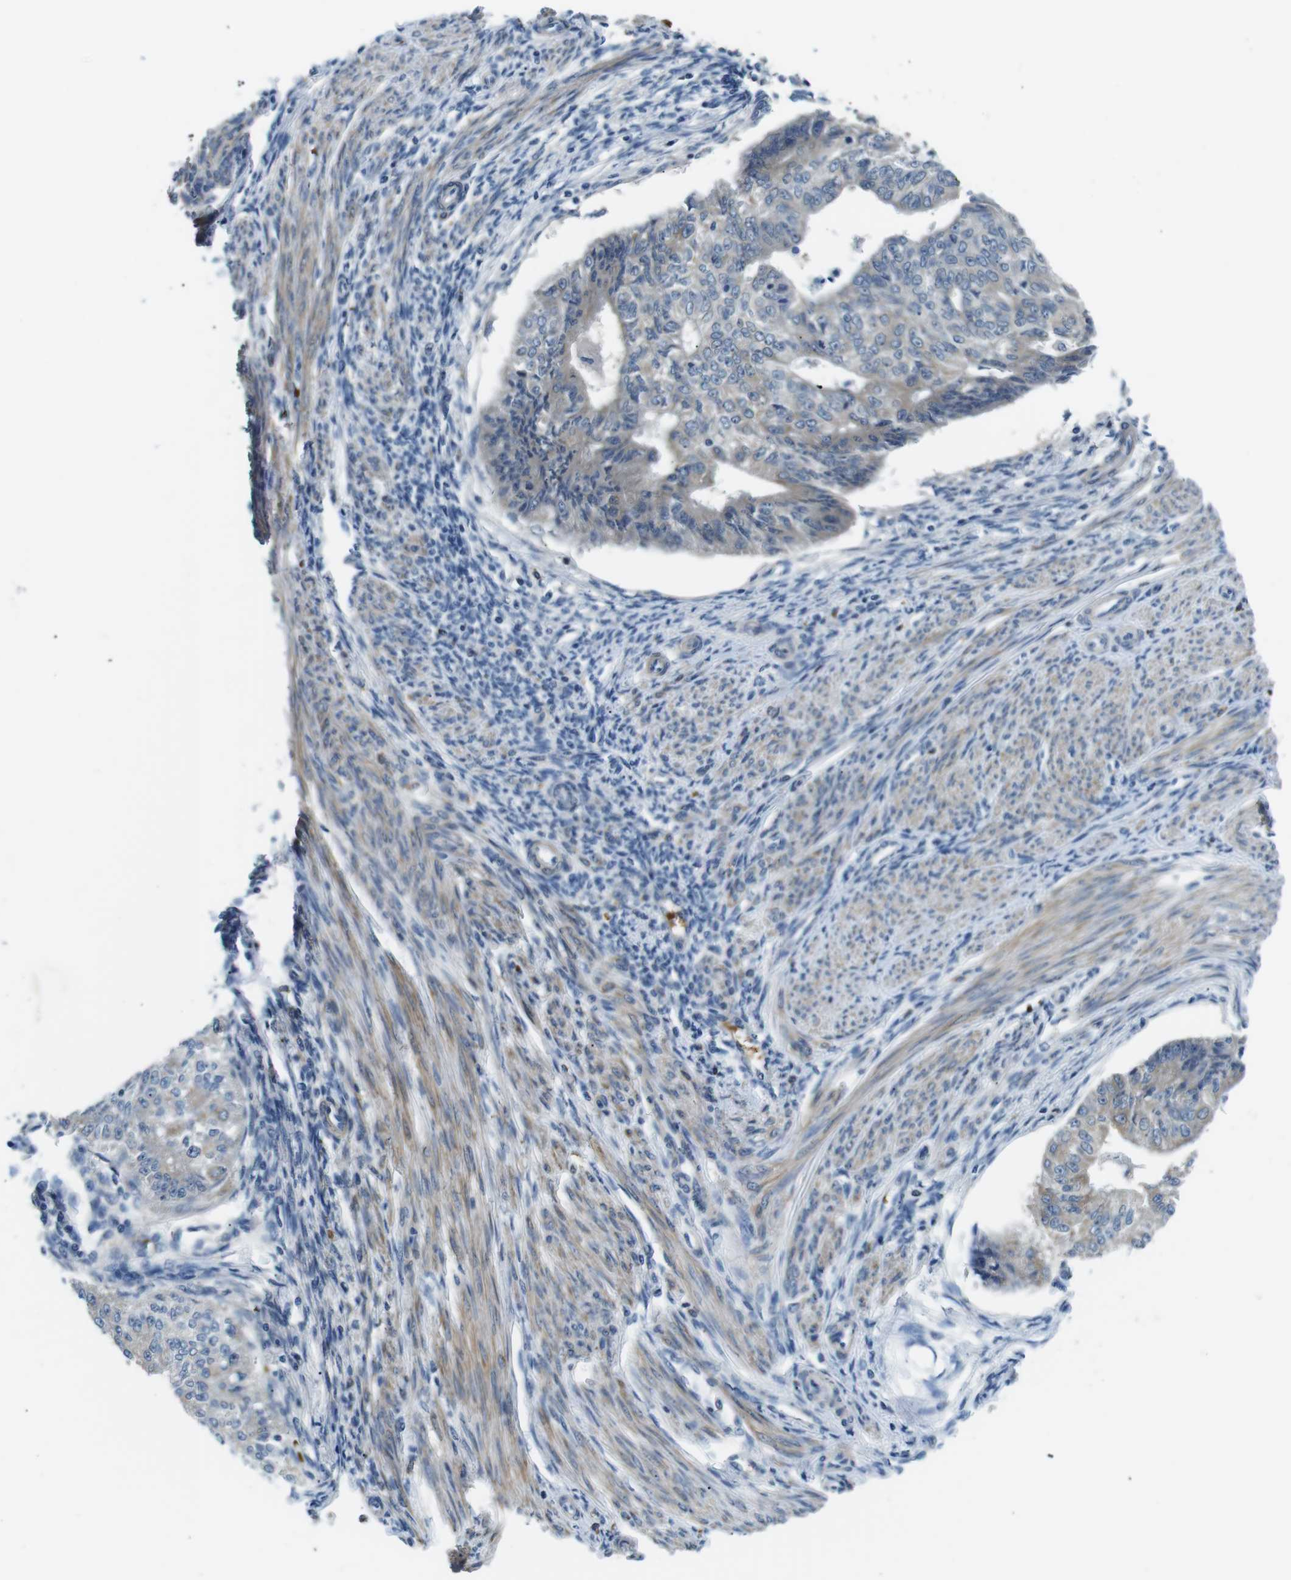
{"staining": {"intensity": "negative", "quantity": "none", "location": "none"}, "tissue": "endometrial cancer", "cell_type": "Tumor cells", "image_type": "cancer", "snomed": [{"axis": "morphology", "description": "Adenocarcinoma, NOS"}, {"axis": "topography", "description": "Endometrium"}], "caption": "Immunohistochemistry (IHC) image of neoplastic tissue: human endometrial cancer stained with DAB (3,3'-diaminobenzidine) exhibits no significant protein positivity in tumor cells.", "gene": "WSCD1", "patient": {"sex": "female", "age": 32}}